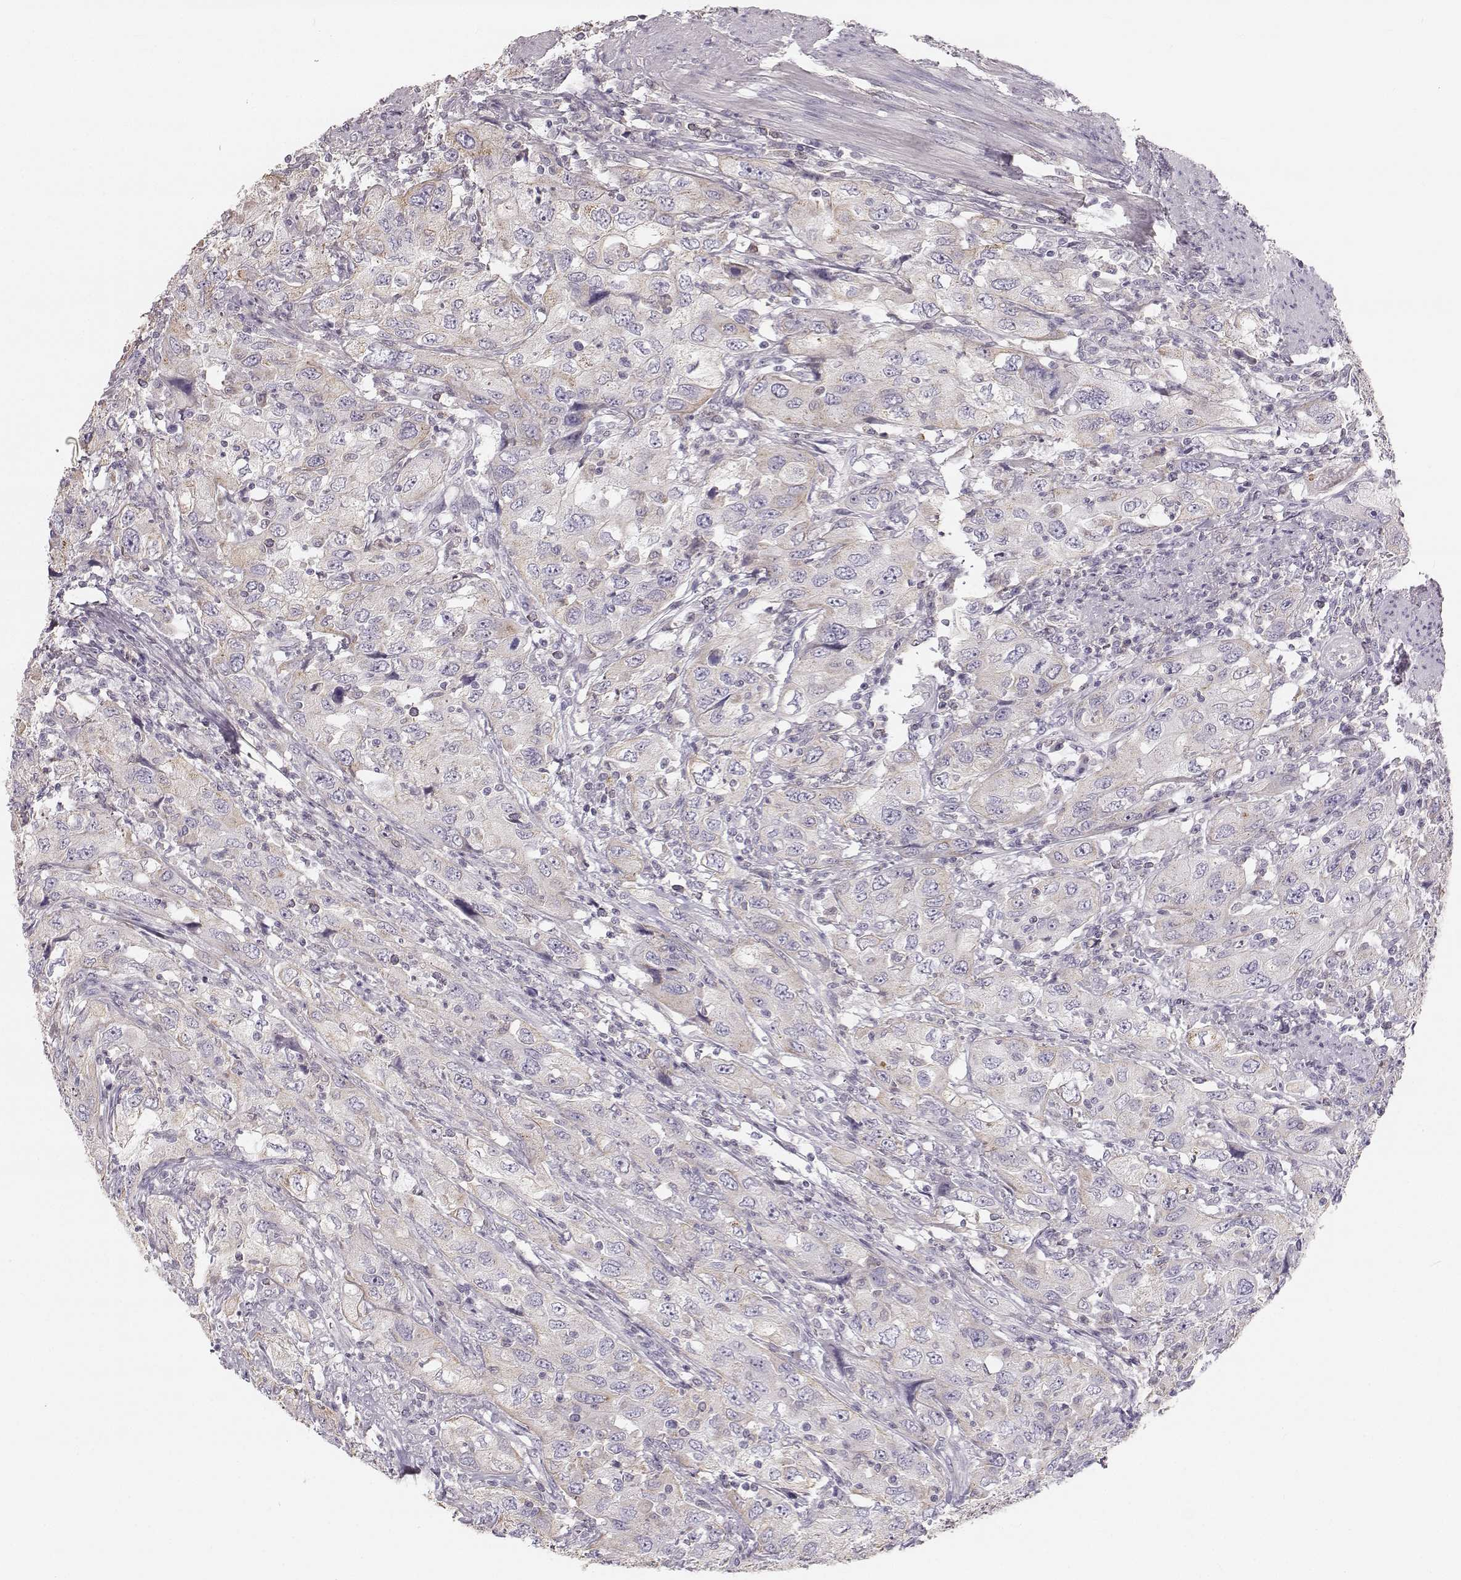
{"staining": {"intensity": "weak", "quantity": "25%-75%", "location": "cytoplasmic/membranous"}, "tissue": "urothelial cancer", "cell_type": "Tumor cells", "image_type": "cancer", "snomed": [{"axis": "morphology", "description": "Urothelial carcinoma, High grade"}, {"axis": "topography", "description": "Urinary bladder"}], "caption": "Protein expression analysis of human high-grade urothelial carcinoma reveals weak cytoplasmic/membranous expression in approximately 25%-75% of tumor cells.", "gene": "RUNDC3A", "patient": {"sex": "male", "age": 76}}